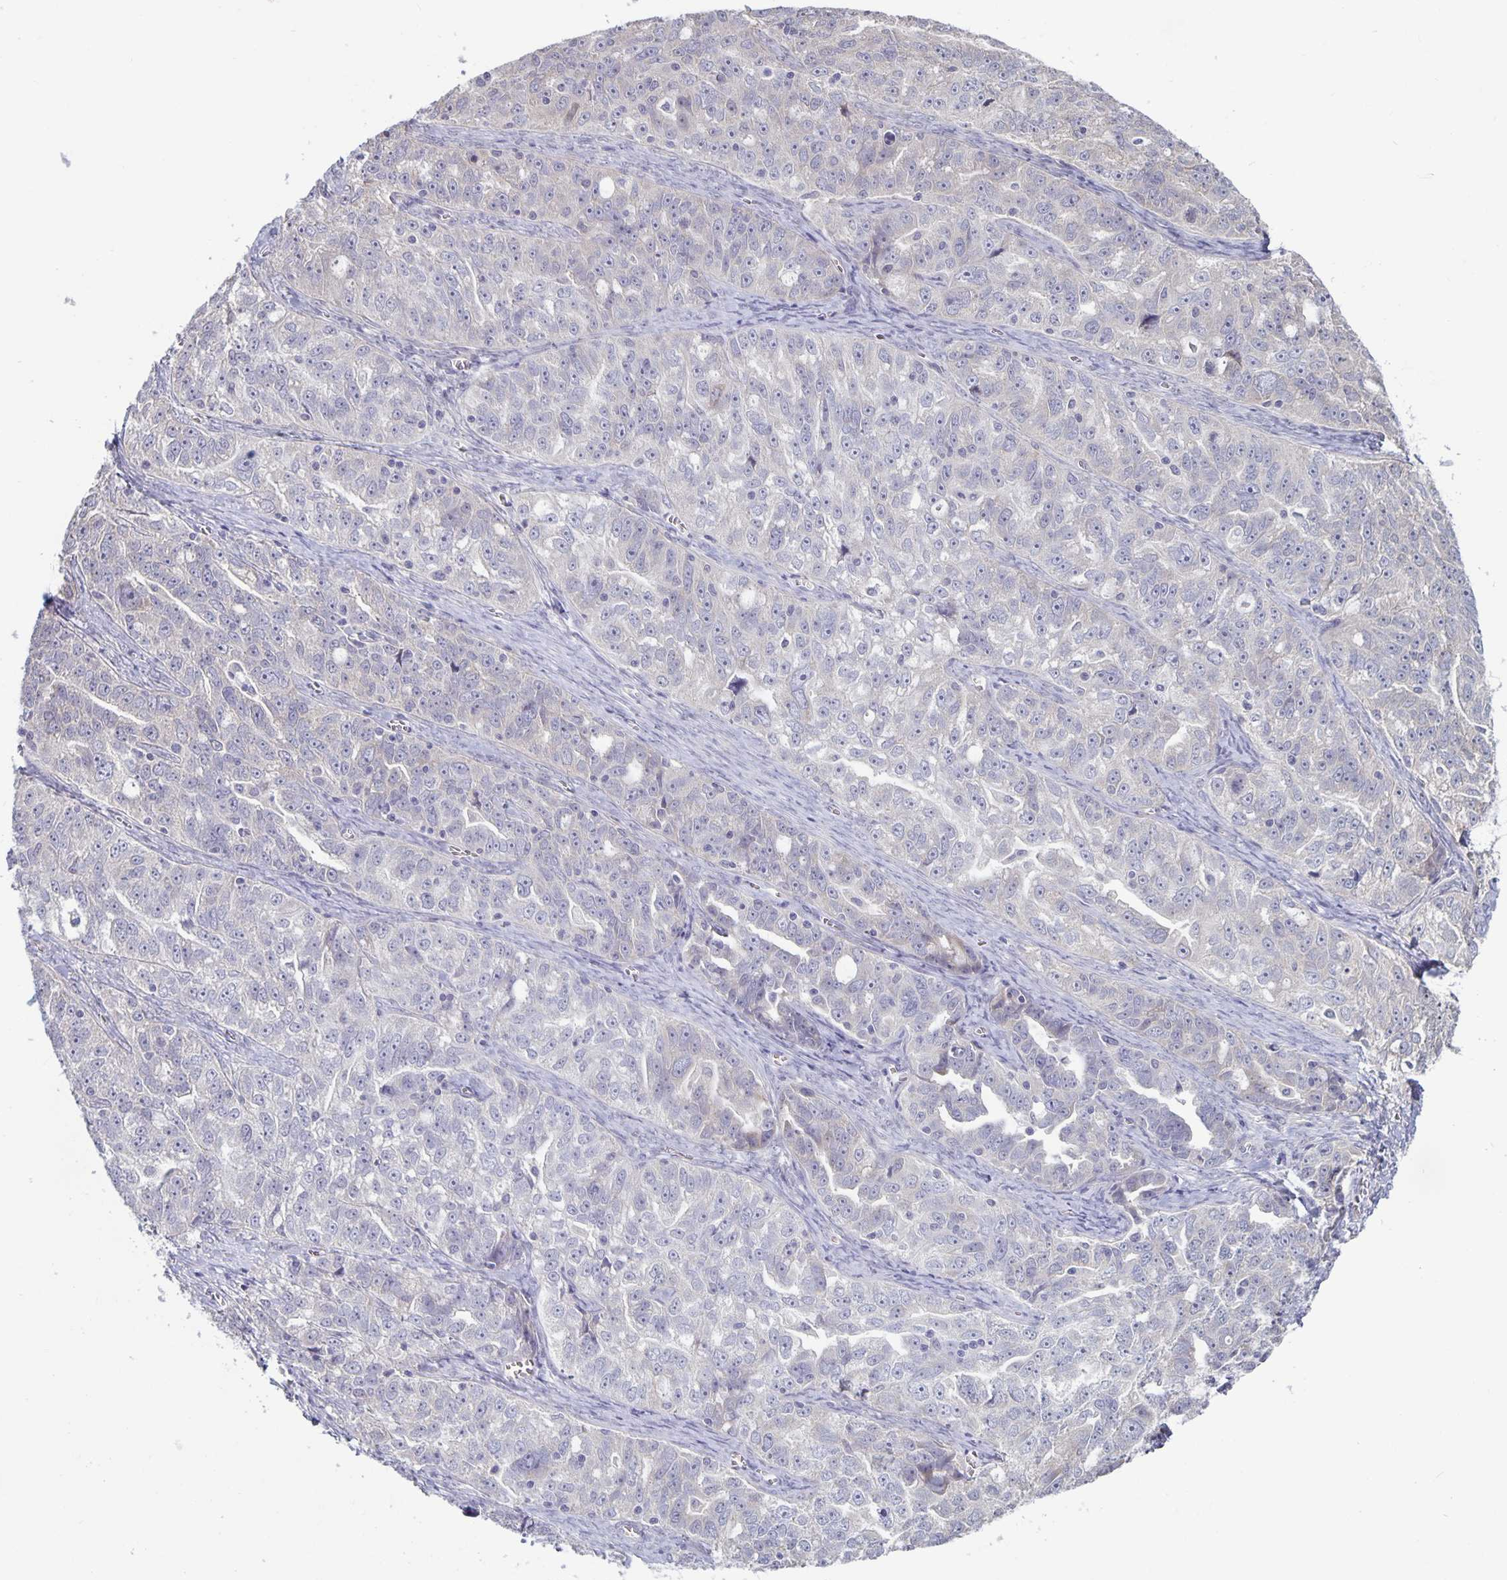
{"staining": {"intensity": "negative", "quantity": "none", "location": "none"}, "tissue": "ovarian cancer", "cell_type": "Tumor cells", "image_type": "cancer", "snomed": [{"axis": "morphology", "description": "Cystadenocarcinoma, serous, NOS"}, {"axis": "topography", "description": "Ovary"}], "caption": "This is a image of immunohistochemistry (IHC) staining of ovarian cancer (serous cystadenocarcinoma), which shows no positivity in tumor cells.", "gene": "PLCB3", "patient": {"sex": "female", "age": 51}}